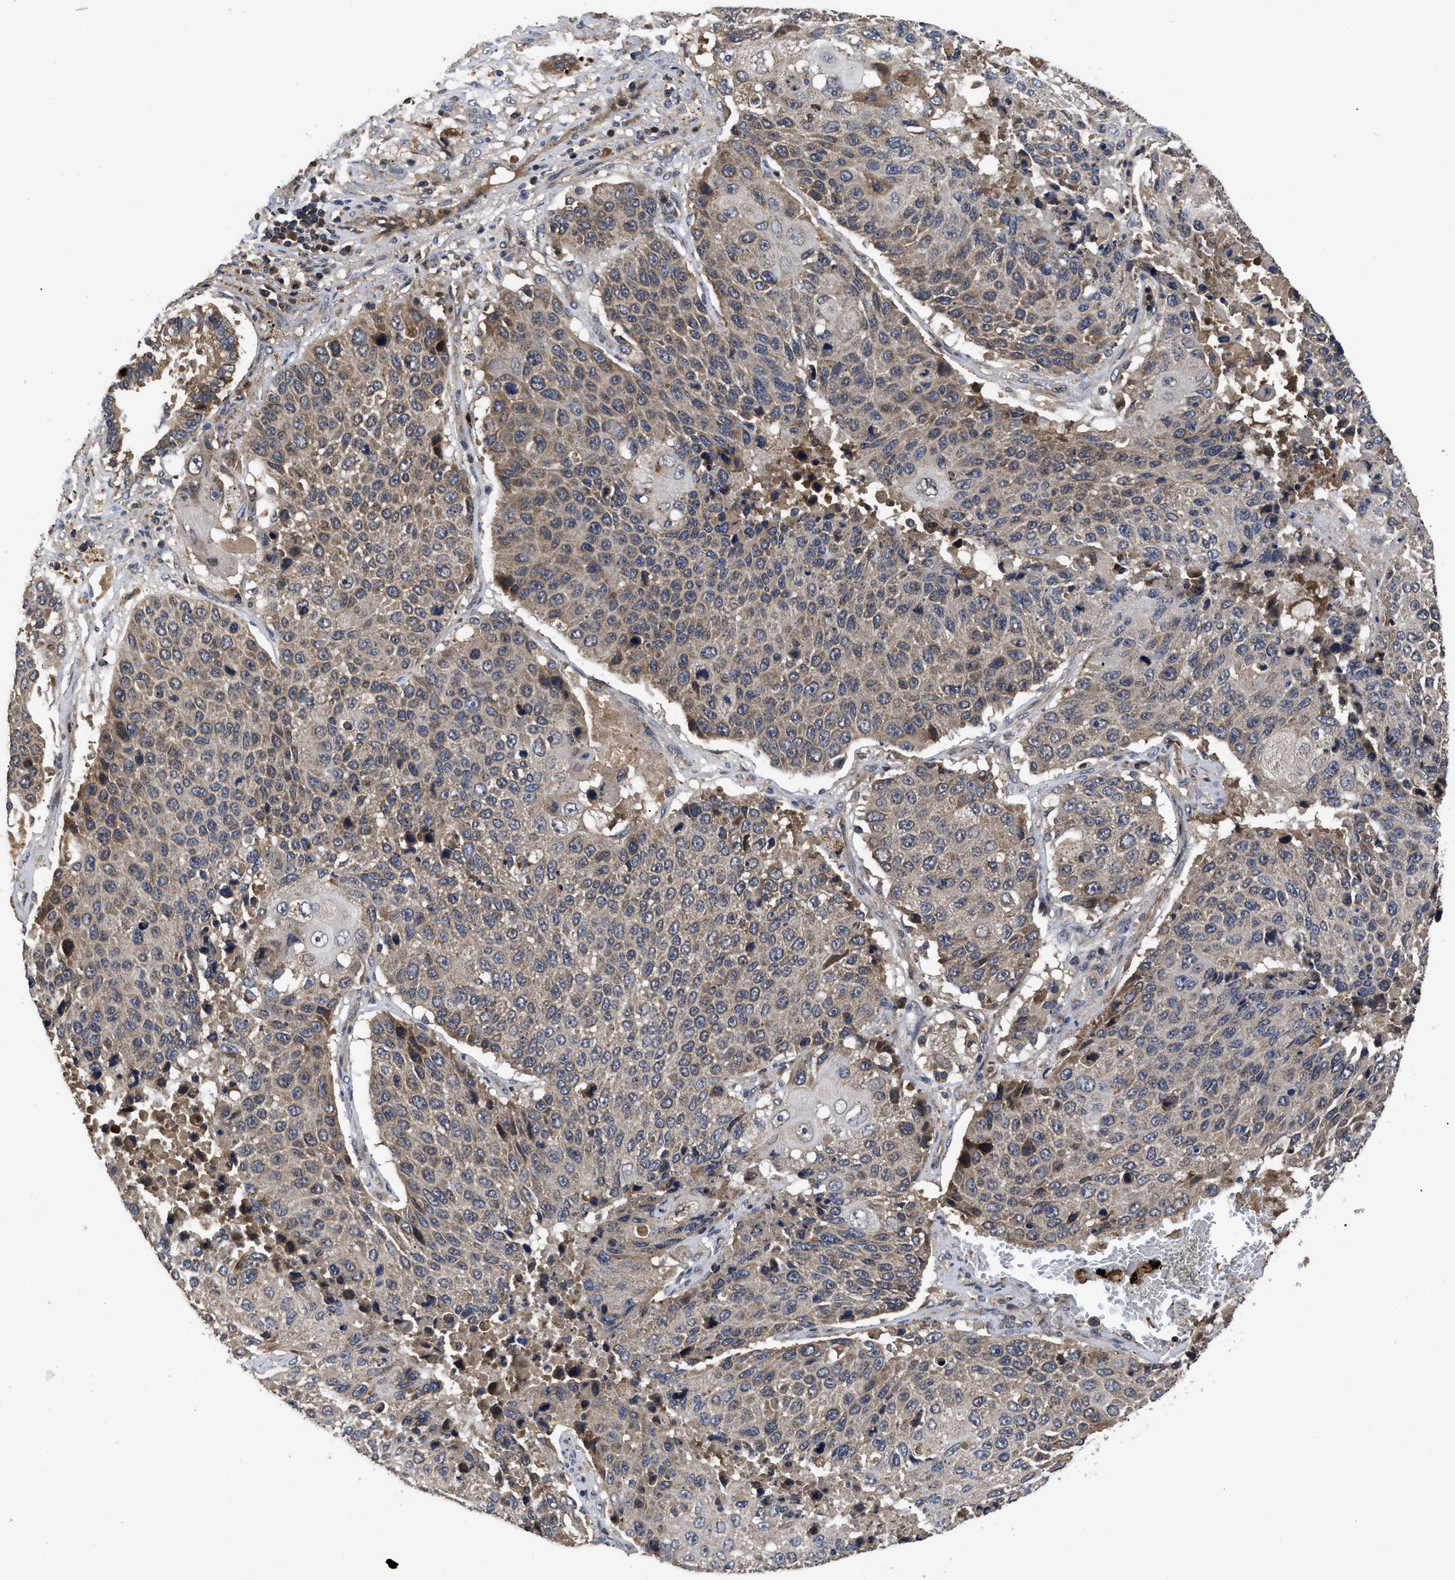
{"staining": {"intensity": "moderate", "quantity": ">75%", "location": "cytoplasmic/membranous"}, "tissue": "lung cancer", "cell_type": "Tumor cells", "image_type": "cancer", "snomed": [{"axis": "morphology", "description": "Squamous cell carcinoma, NOS"}, {"axis": "topography", "description": "Lung"}], "caption": "Protein staining shows moderate cytoplasmic/membranous expression in approximately >75% of tumor cells in lung cancer.", "gene": "LRRC3", "patient": {"sex": "male", "age": 61}}